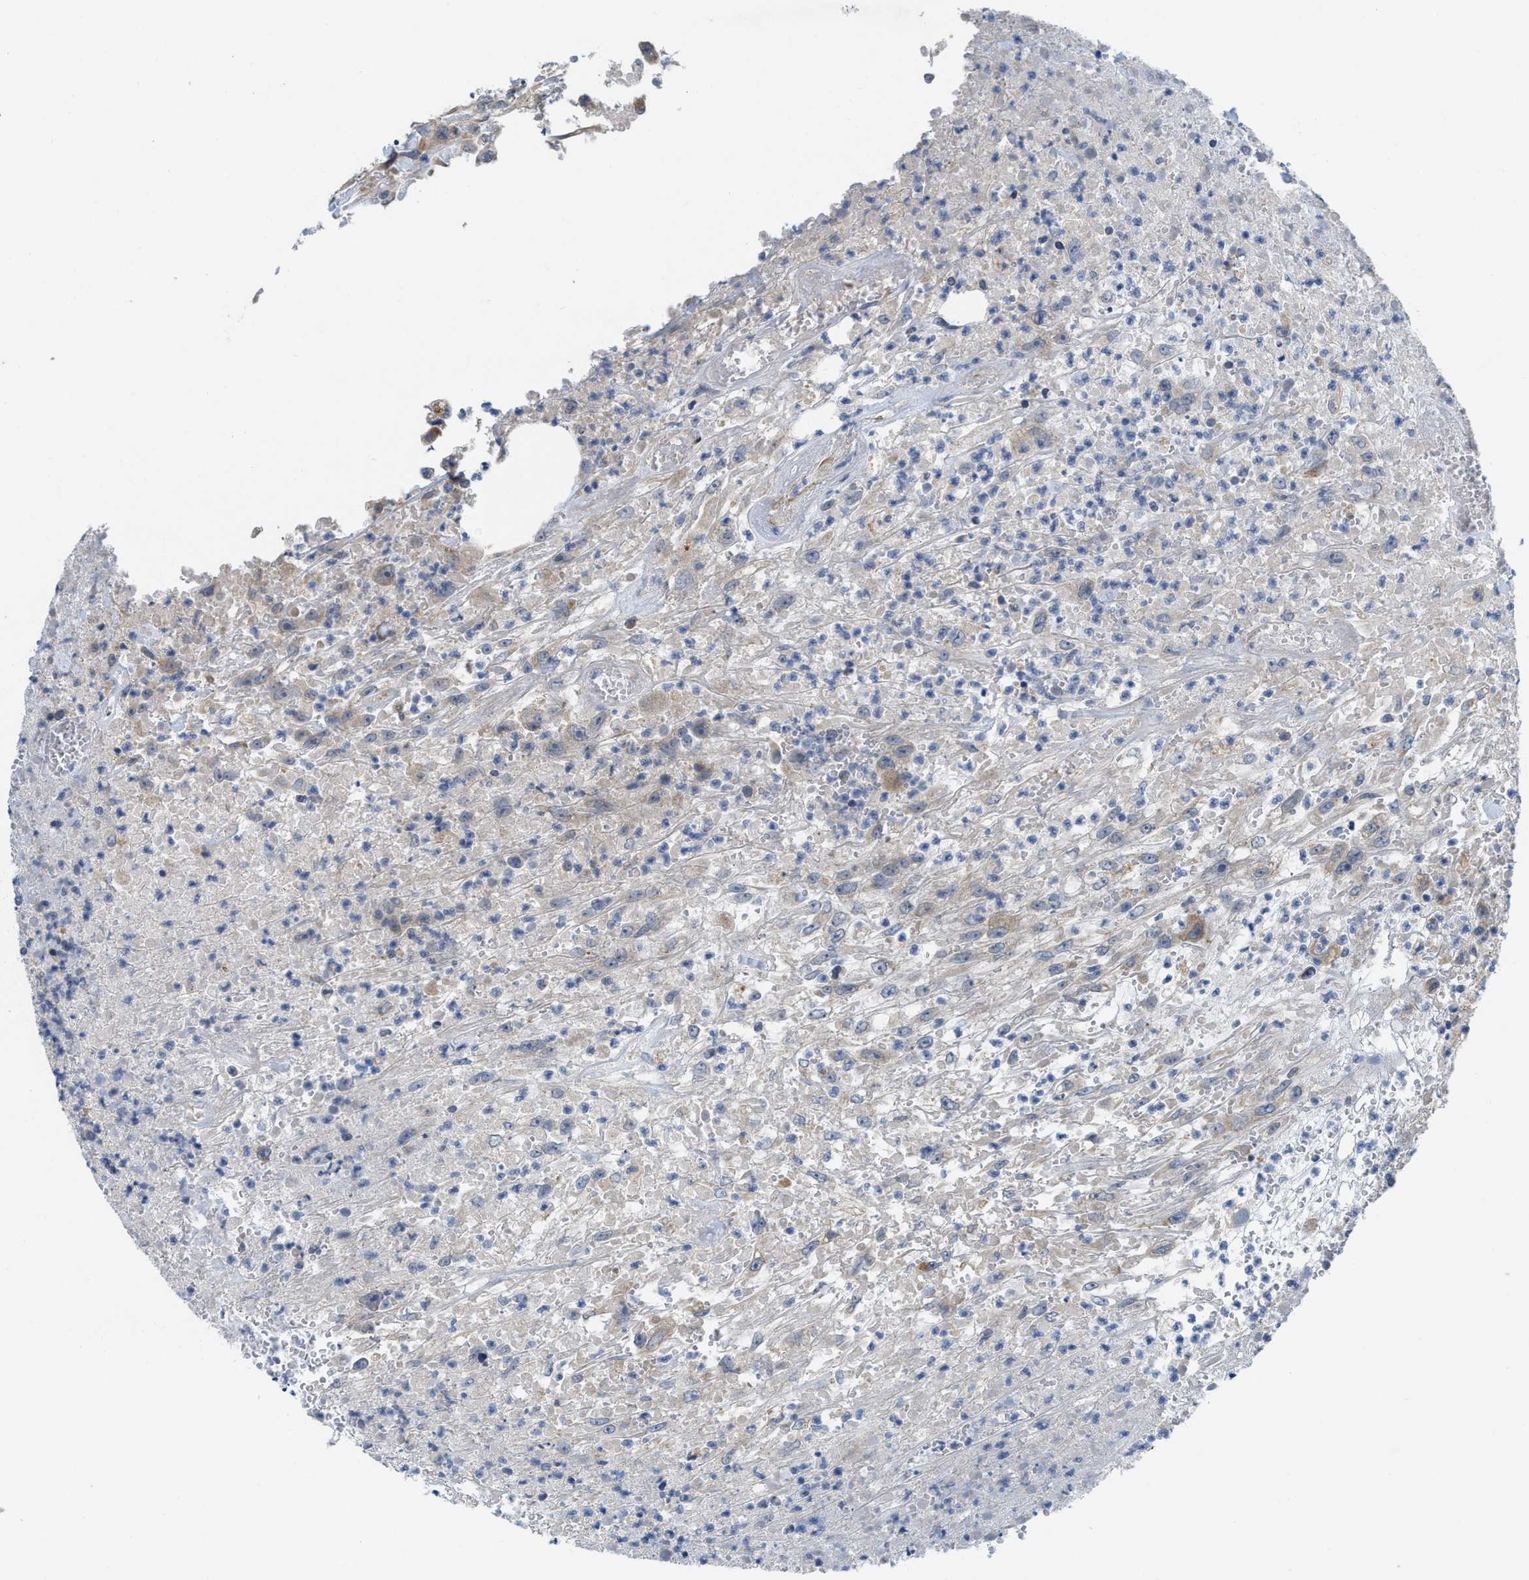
{"staining": {"intensity": "negative", "quantity": "none", "location": "none"}, "tissue": "urothelial cancer", "cell_type": "Tumor cells", "image_type": "cancer", "snomed": [{"axis": "morphology", "description": "Urothelial carcinoma, High grade"}, {"axis": "topography", "description": "Urinary bladder"}], "caption": "The image reveals no staining of tumor cells in urothelial cancer.", "gene": "EOGT", "patient": {"sex": "male", "age": 46}}